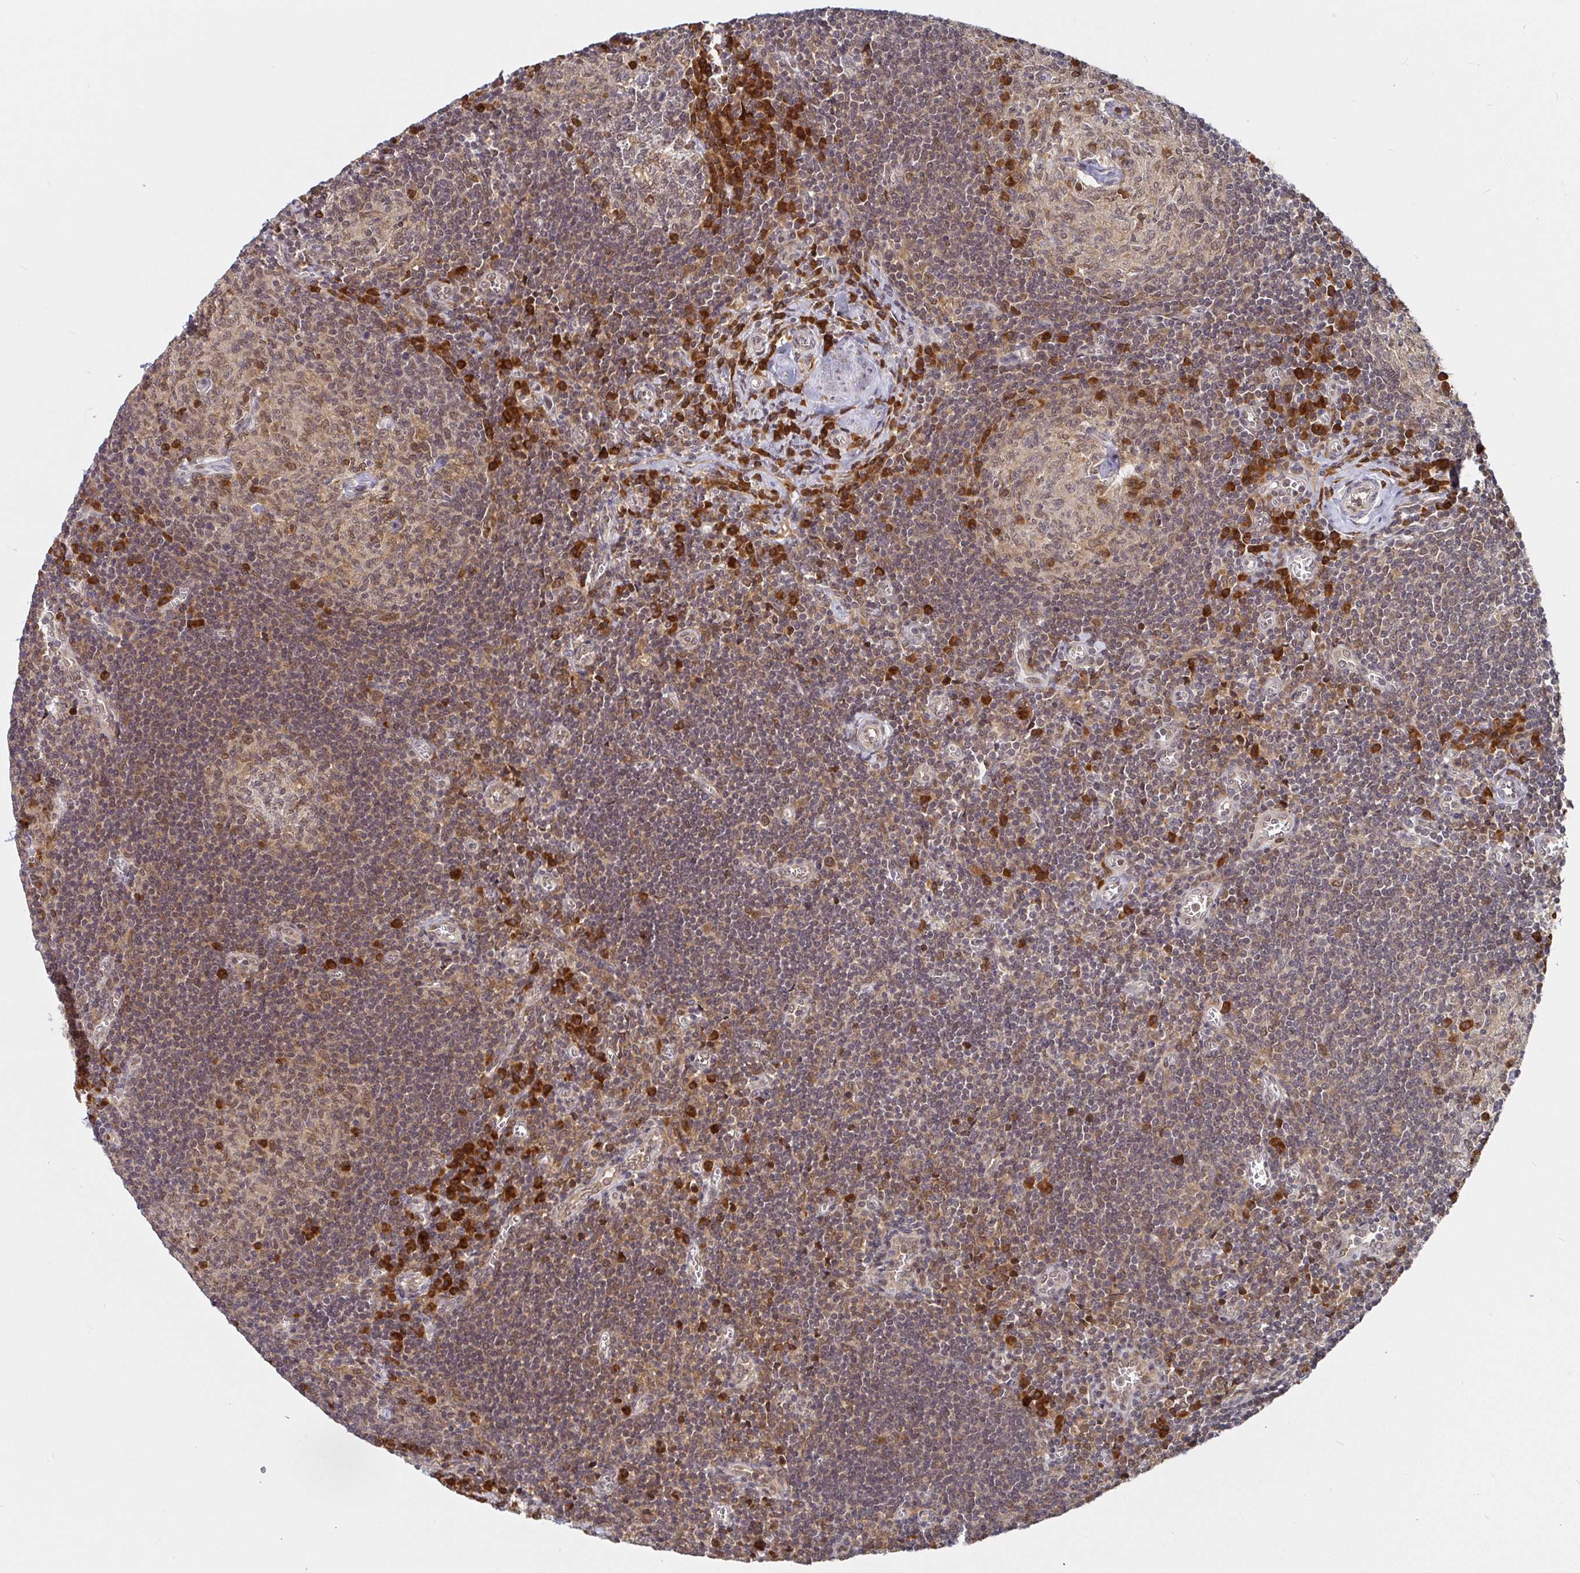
{"staining": {"intensity": "strong", "quantity": "<25%", "location": "cytoplasmic/membranous"}, "tissue": "lymph node", "cell_type": "Germinal center cells", "image_type": "normal", "snomed": [{"axis": "morphology", "description": "Normal tissue, NOS"}, {"axis": "topography", "description": "Lymph node"}], "caption": "Immunohistochemistry (DAB (3,3'-diaminobenzidine)) staining of benign human lymph node displays strong cytoplasmic/membranous protein staining in approximately <25% of germinal center cells.", "gene": "ALG1L2", "patient": {"sex": "male", "age": 67}}